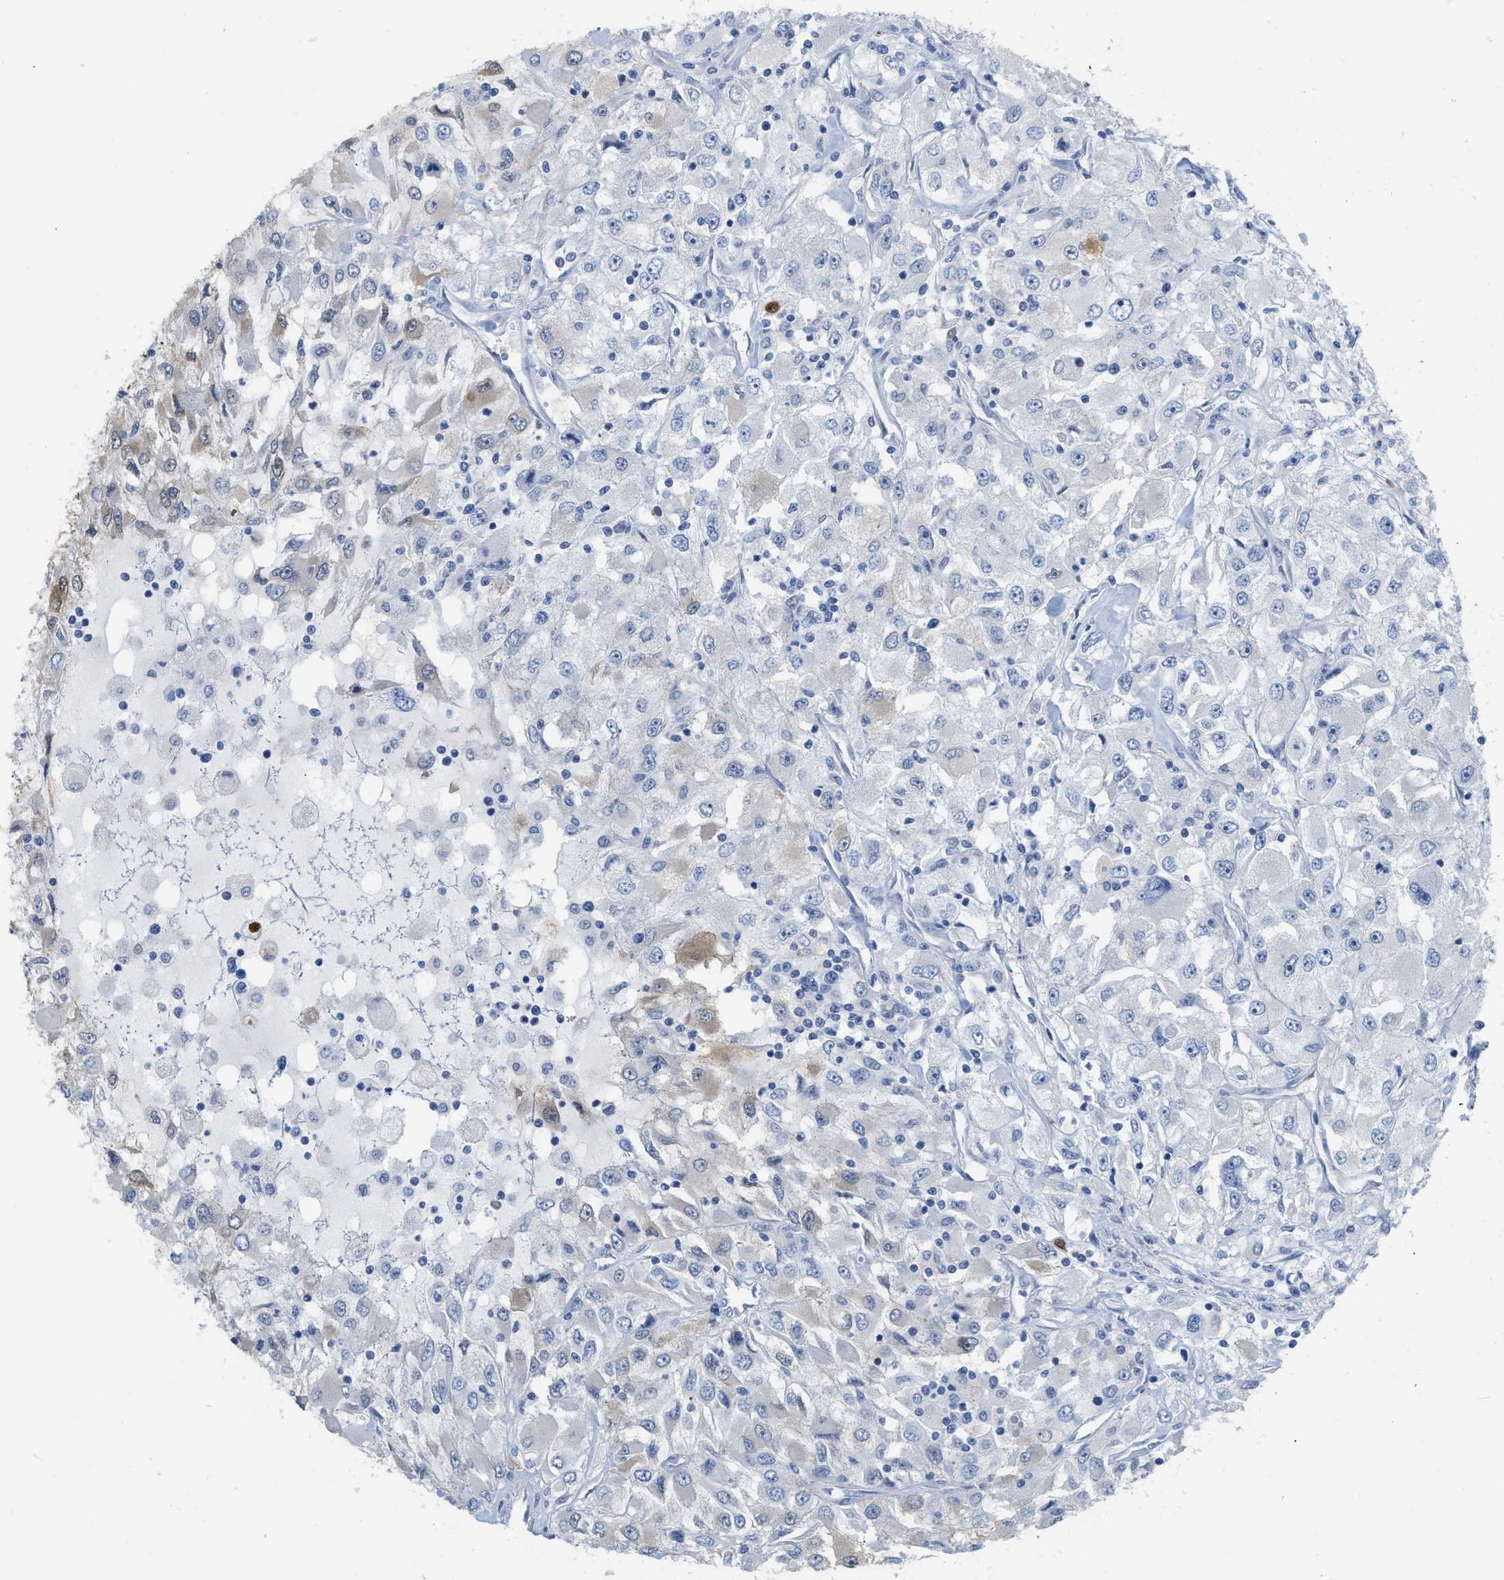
{"staining": {"intensity": "weak", "quantity": "<25%", "location": "cytoplasmic/membranous"}, "tissue": "renal cancer", "cell_type": "Tumor cells", "image_type": "cancer", "snomed": [{"axis": "morphology", "description": "Adenocarcinoma, NOS"}, {"axis": "topography", "description": "Kidney"}], "caption": "Immunohistochemistry (IHC) image of renal cancer stained for a protein (brown), which exhibits no expression in tumor cells.", "gene": "CRYM", "patient": {"sex": "female", "age": 52}}